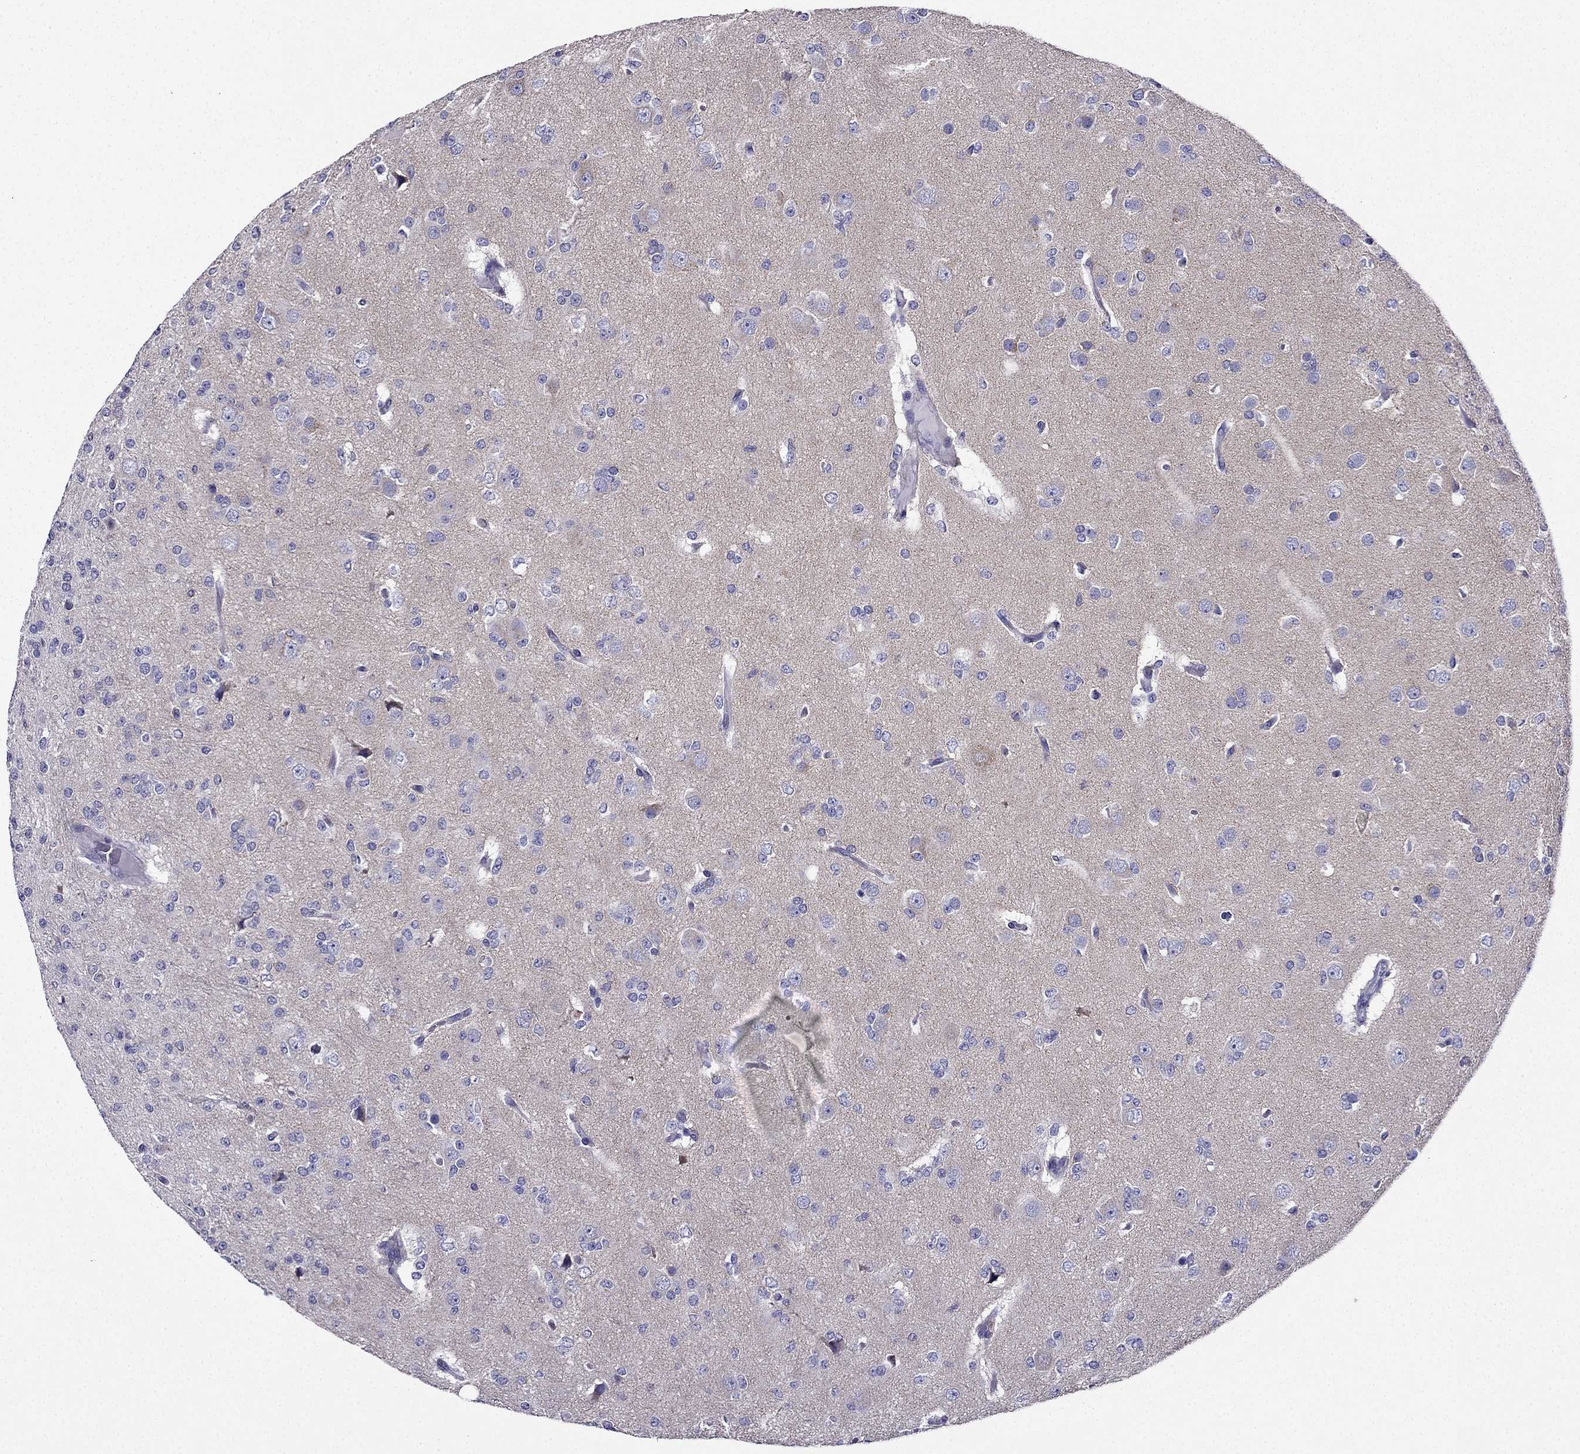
{"staining": {"intensity": "negative", "quantity": "none", "location": "none"}, "tissue": "glioma", "cell_type": "Tumor cells", "image_type": "cancer", "snomed": [{"axis": "morphology", "description": "Glioma, malignant, Low grade"}, {"axis": "topography", "description": "Brain"}], "caption": "Glioma was stained to show a protein in brown. There is no significant expression in tumor cells.", "gene": "KIF5A", "patient": {"sex": "male", "age": 27}}